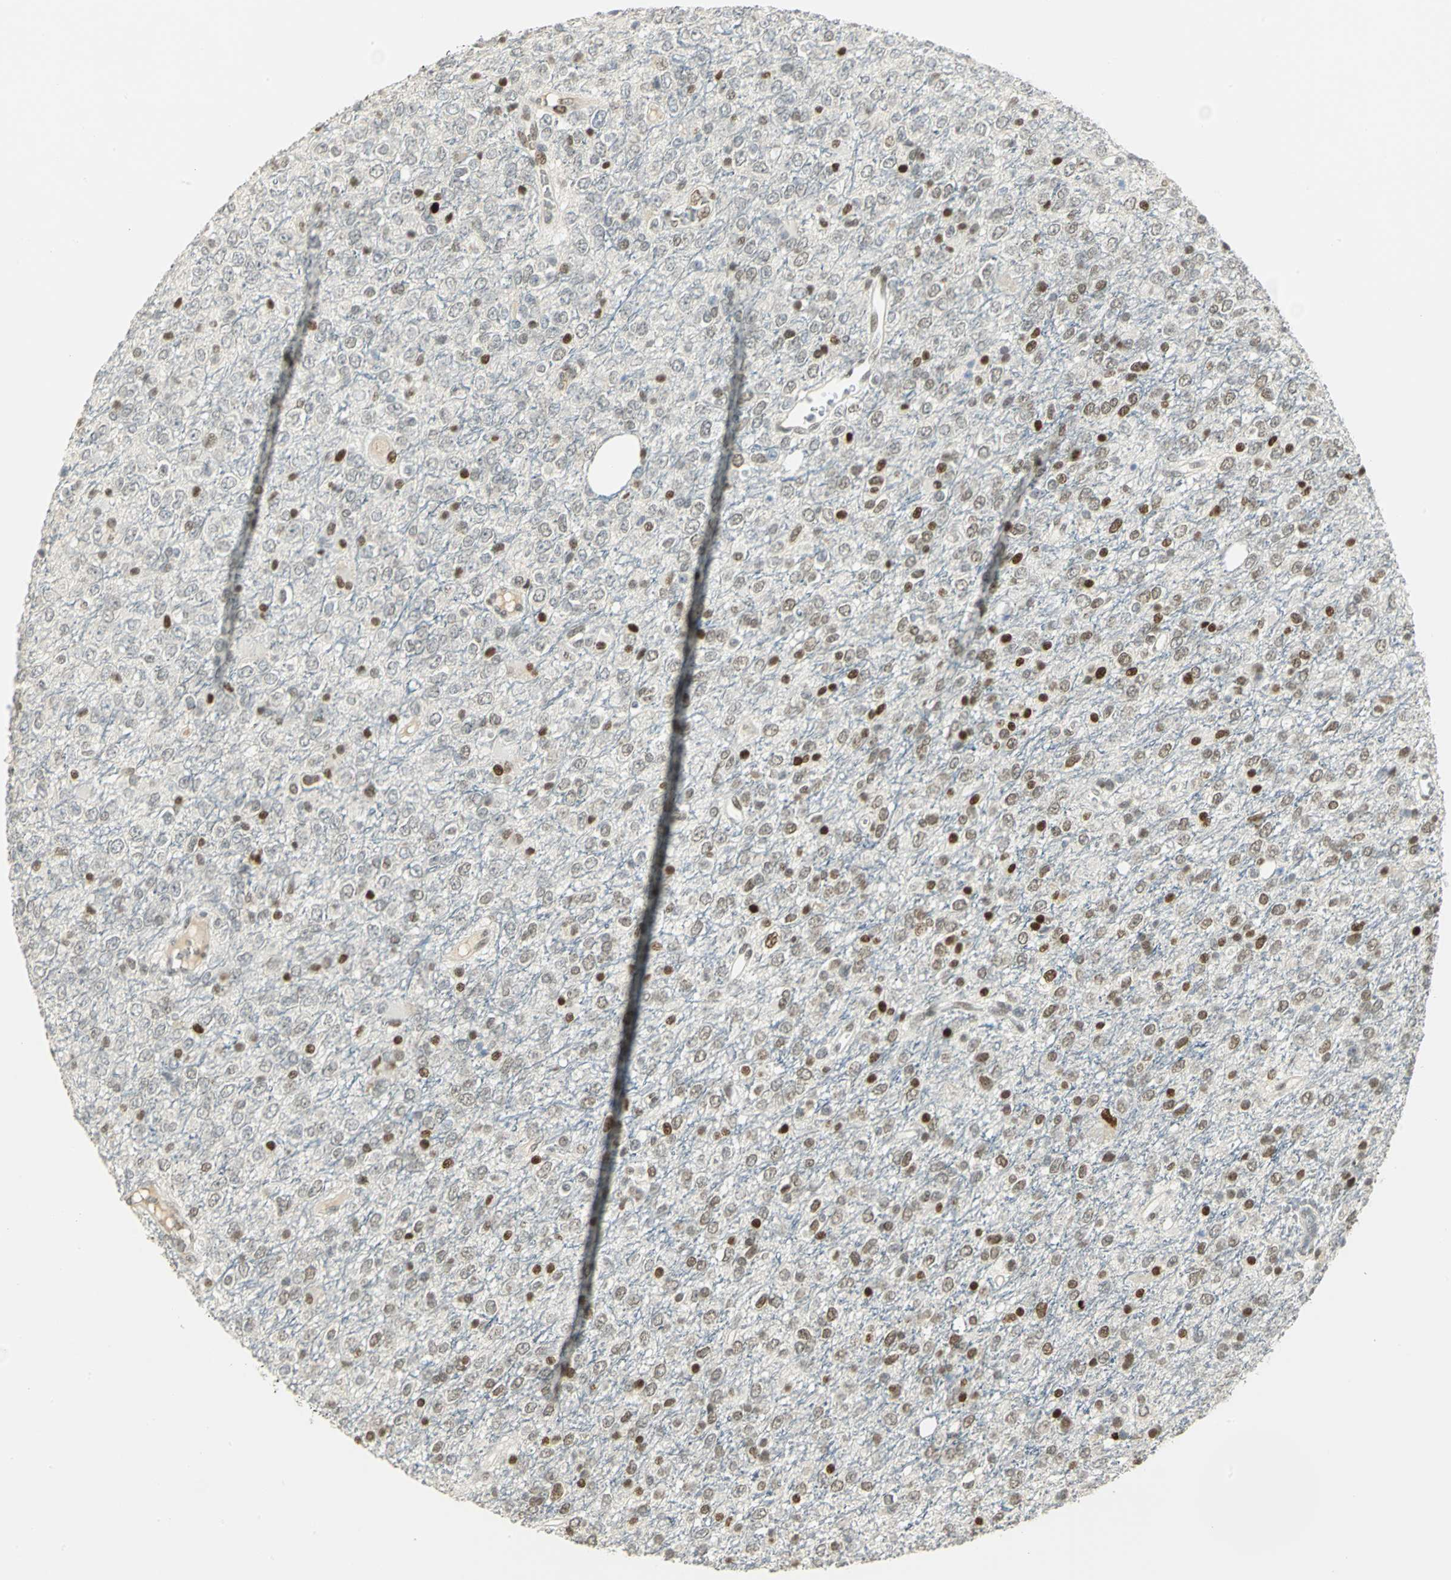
{"staining": {"intensity": "strong", "quantity": "<25%", "location": "nuclear"}, "tissue": "glioma", "cell_type": "Tumor cells", "image_type": "cancer", "snomed": [{"axis": "morphology", "description": "Glioma, malignant, High grade"}, {"axis": "topography", "description": "pancreas cauda"}], "caption": "Malignant glioma (high-grade) stained with a protein marker demonstrates strong staining in tumor cells.", "gene": "AK6", "patient": {"sex": "male", "age": 60}}